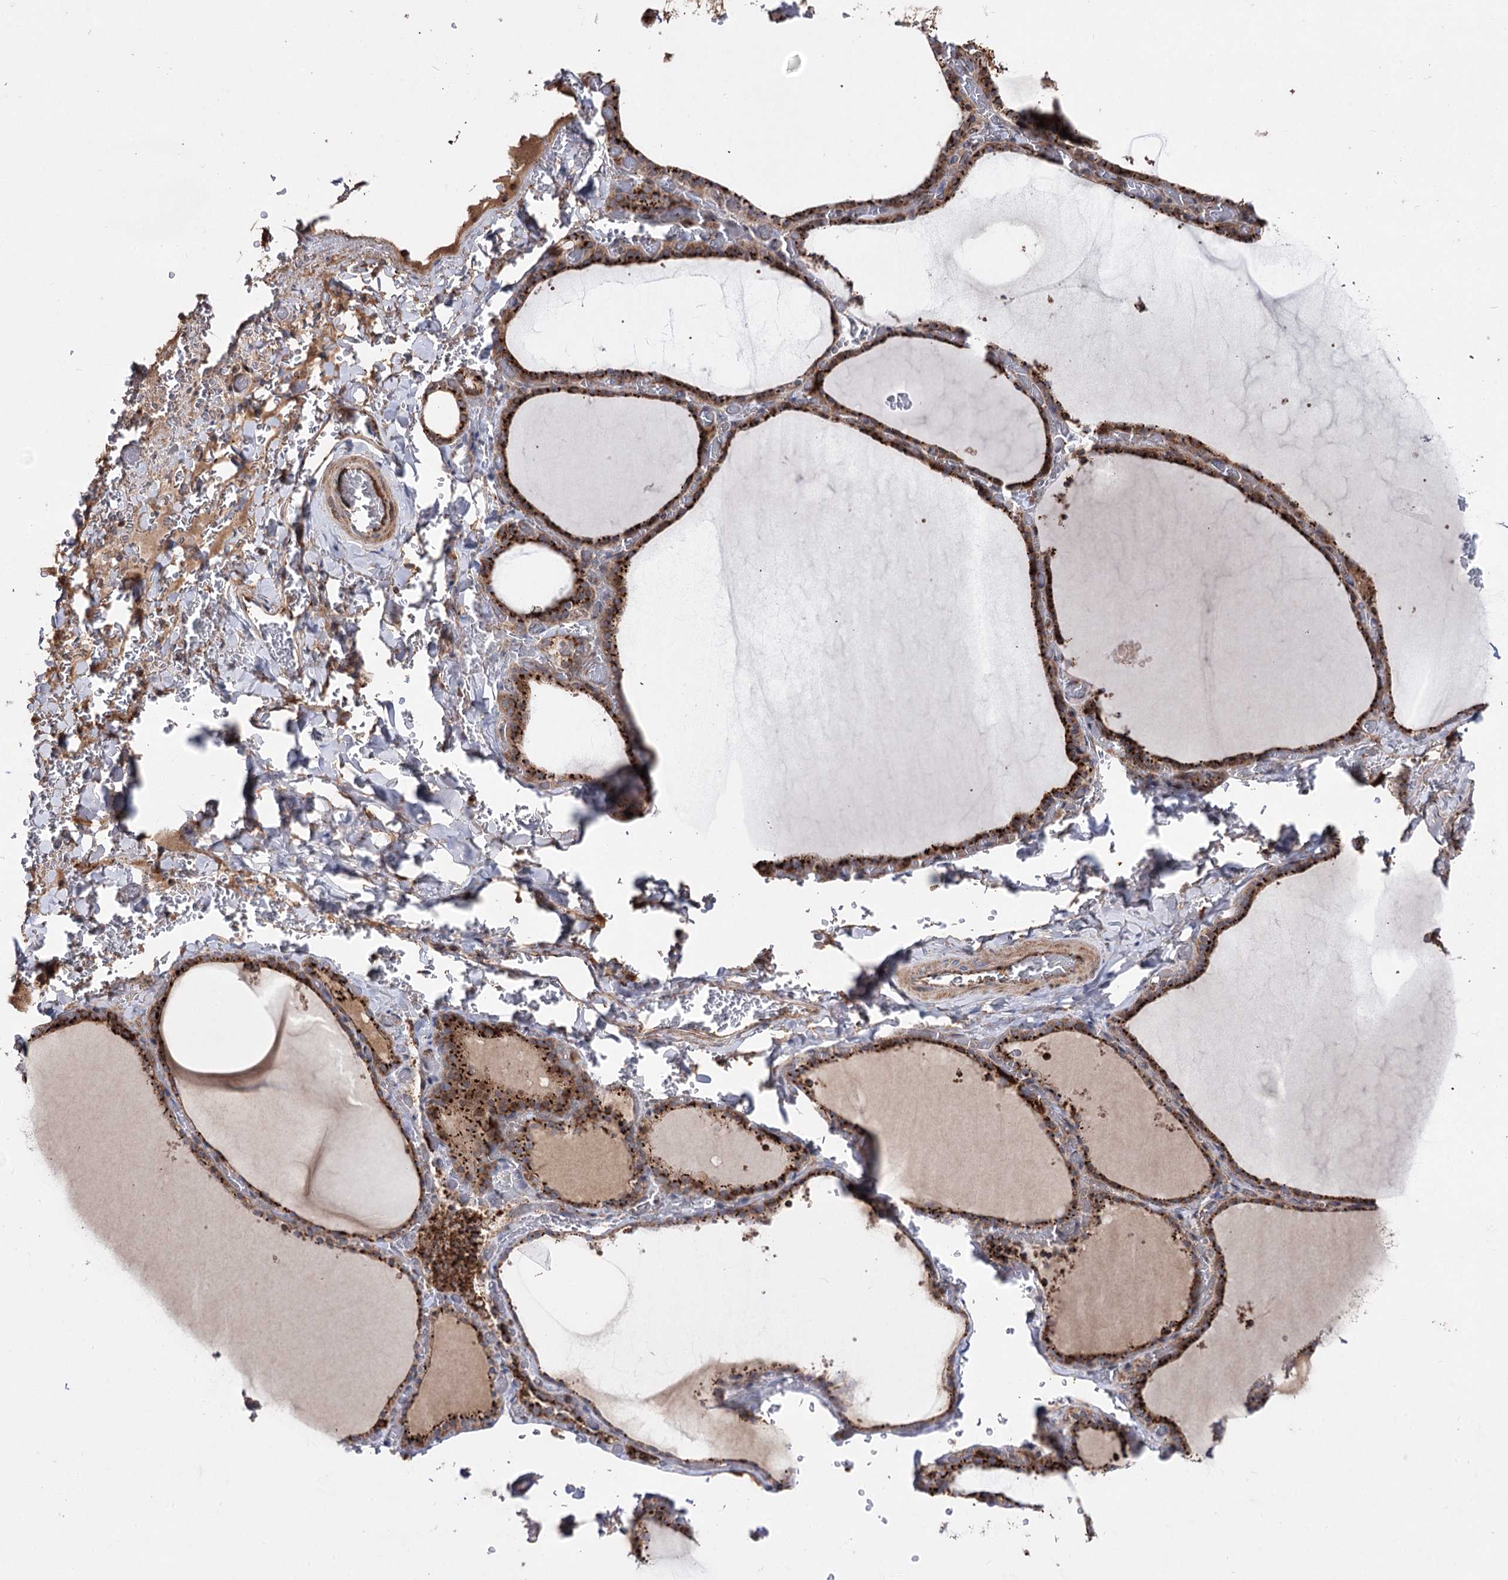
{"staining": {"intensity": "strong", "quantity": ">75%", "location": "cytoplasmic/membranous"}, "tissue": "thyroid gland", "cell_type": "Glandular cells", "image_type": "normal", "snomed": [{"axis": "morphology", "description": "Normal tissue, NOS"}, {"axis": "topography", "description": "Thyroid gland"}], "caption": "Protein staining of normal thyroid gland reveals strong cytoplasmic/membranous positivity in approximately >75% of glandular cells. The staining is performed using DAB (3,3'-diaminobenzidine) brown chromogen to label protein expression. The nuclei are counter-stained blue using hematoxylin.", "gene": "ARHGAP20", "patient": {"sex": "female", "age": 39}}